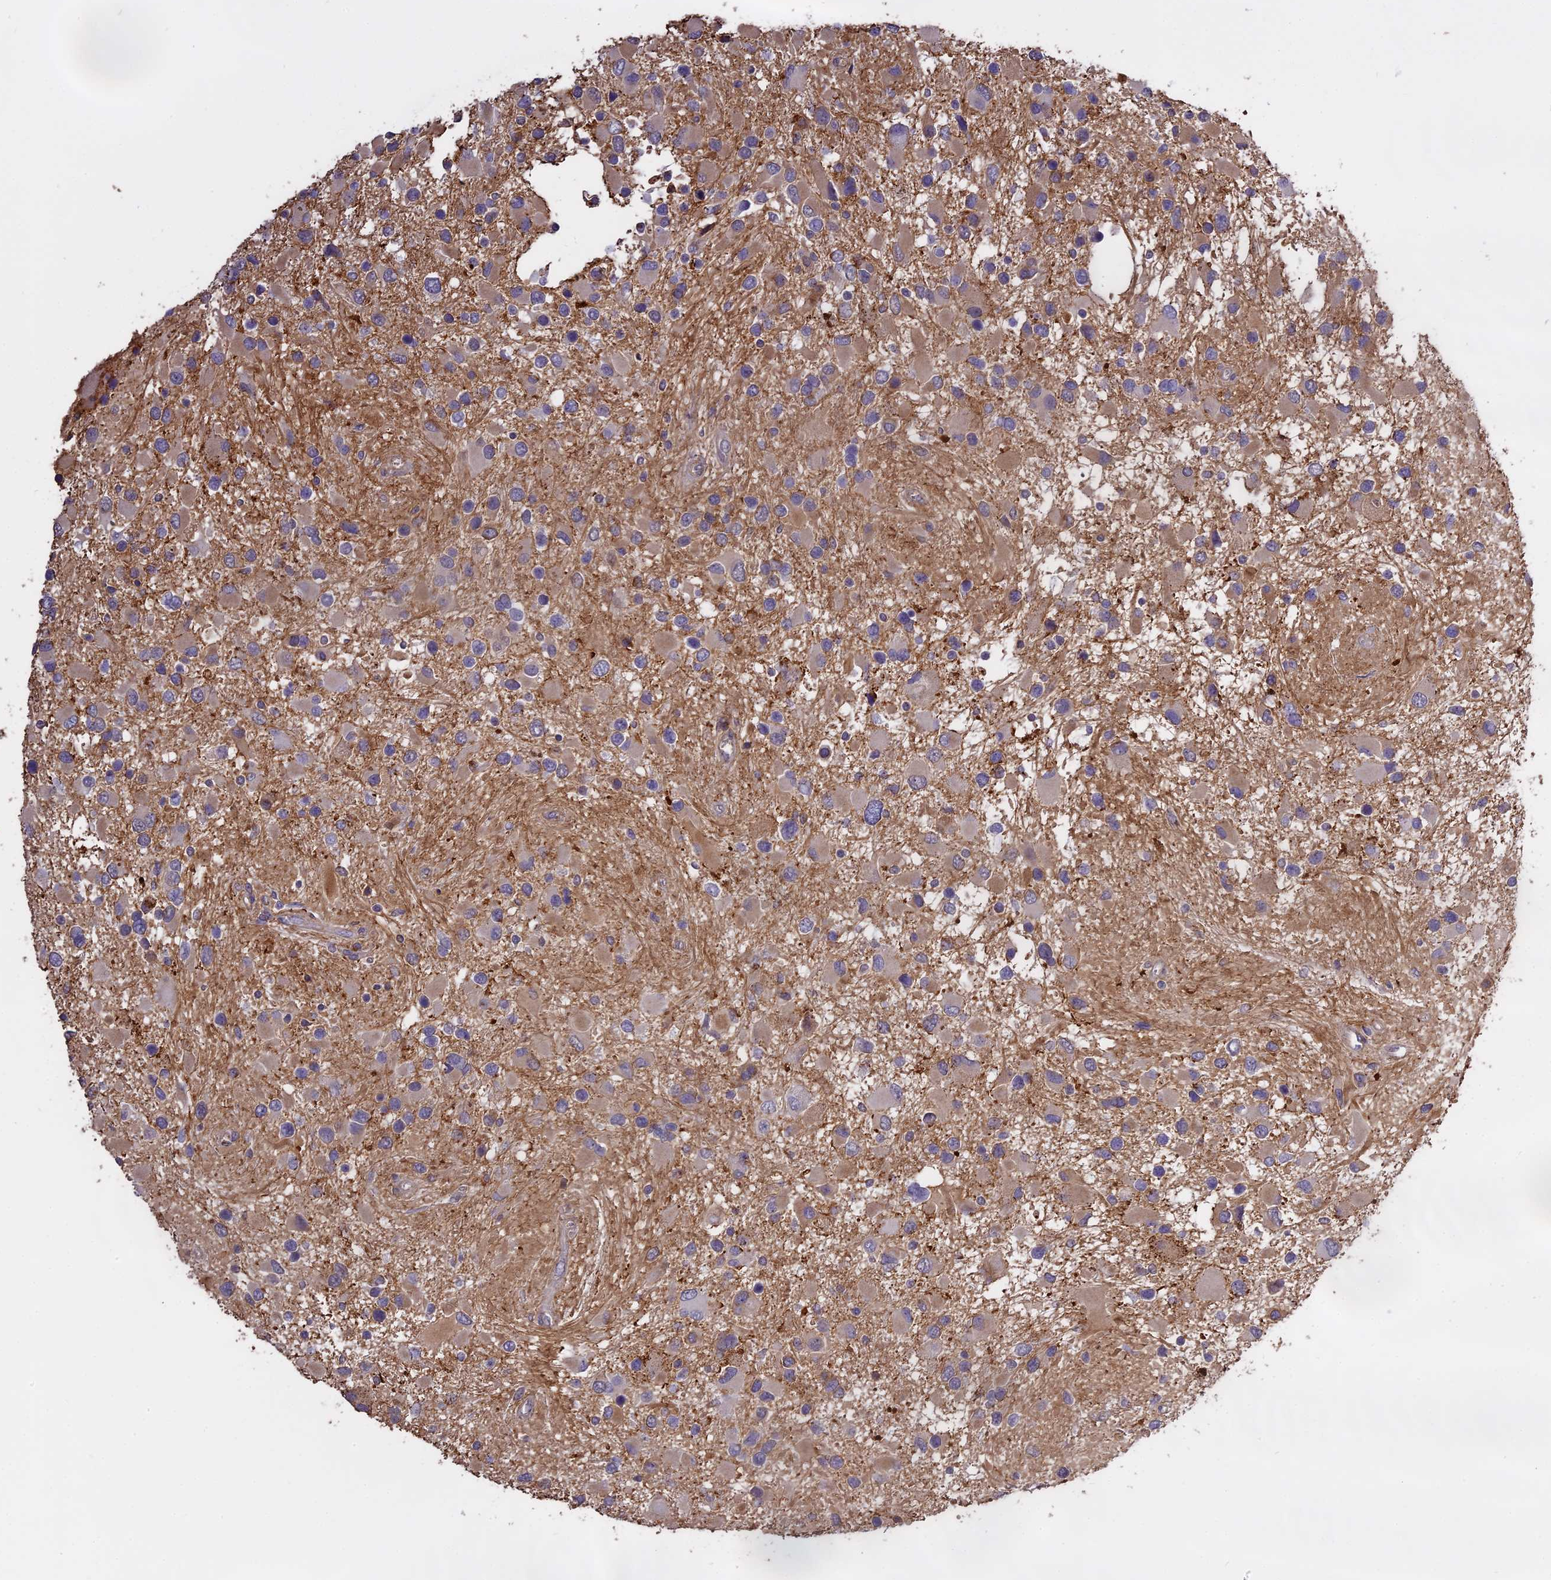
{"staining": {"intensity": "weak", "quantity": ">75%", "location": "cytoplasmic/membranous"}, "tissue": "glioma", "cell_type": "Tumor cells", "image_type": "cancer", "snomed": [{"axis": "morphology", "description": "Glioma, malignant, High grade"}, {"axis": "topography", "description": "Brain"}], "caption": "About >75% of tumor cells in glioma reveal weak cytoplasmic/membranous protein positivity as visualized by brown immunohistochemical staining.", "gene": "CFAP119", "patient": {"sex": "male", "age": 53}}